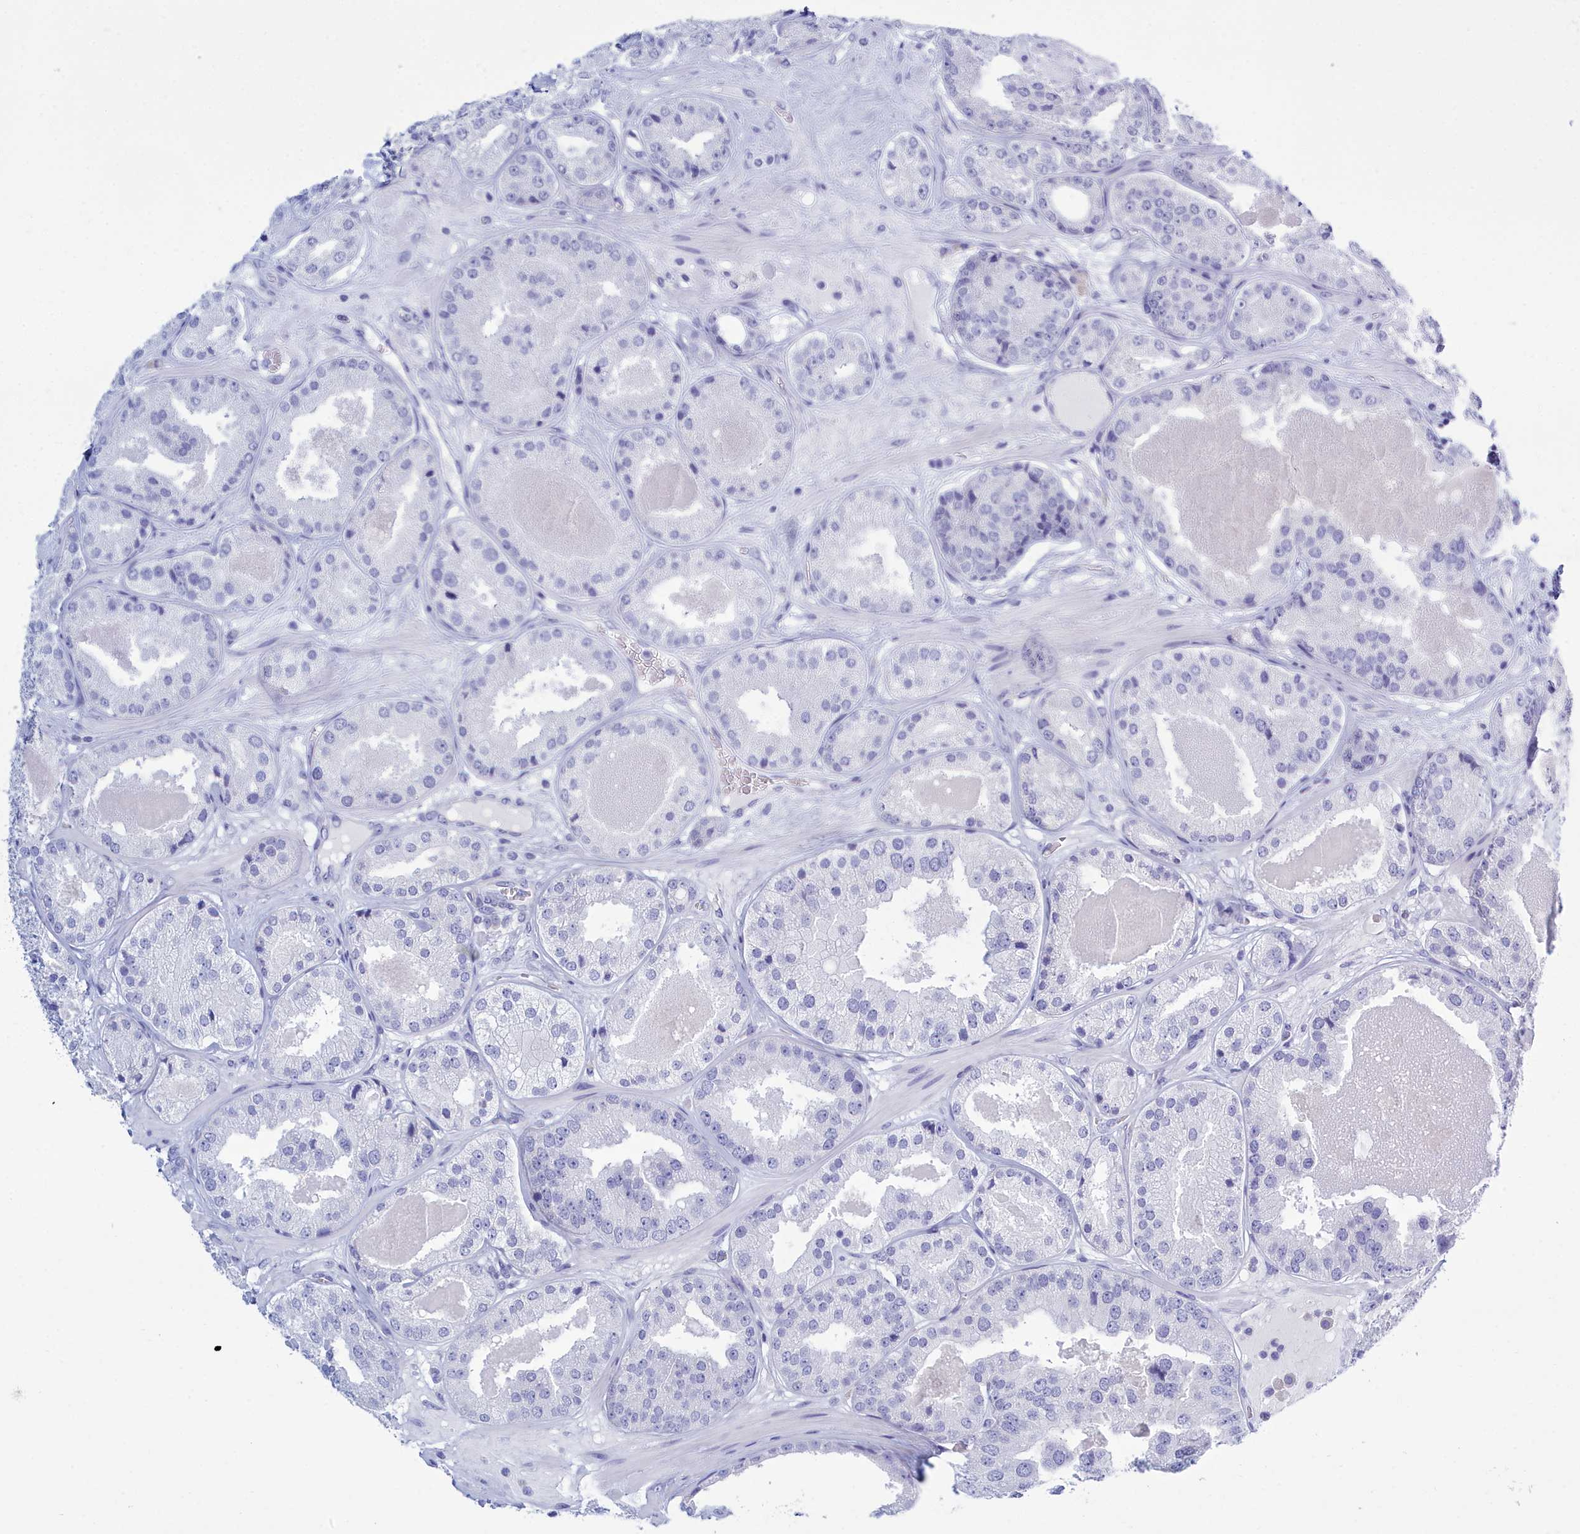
{"staining": {"intensity": "negative", "quantity": "none", "location": "none"}, "tissue": "prostate cancer", "cell_type": "Tumor cells", "image_type": "cancer", "snomed": [{"axis": "morphology", "description": "Adenocarcinoma, High grade"}, {"axis": "topography", "description": "Prostate"}], "caption": "Immunohistochemistry of prostate high-grade adenocarcinoma shows no positivity in tumor cells.", "gene": "TMEM97", "patient": {"sex": "male", "age": 63}}